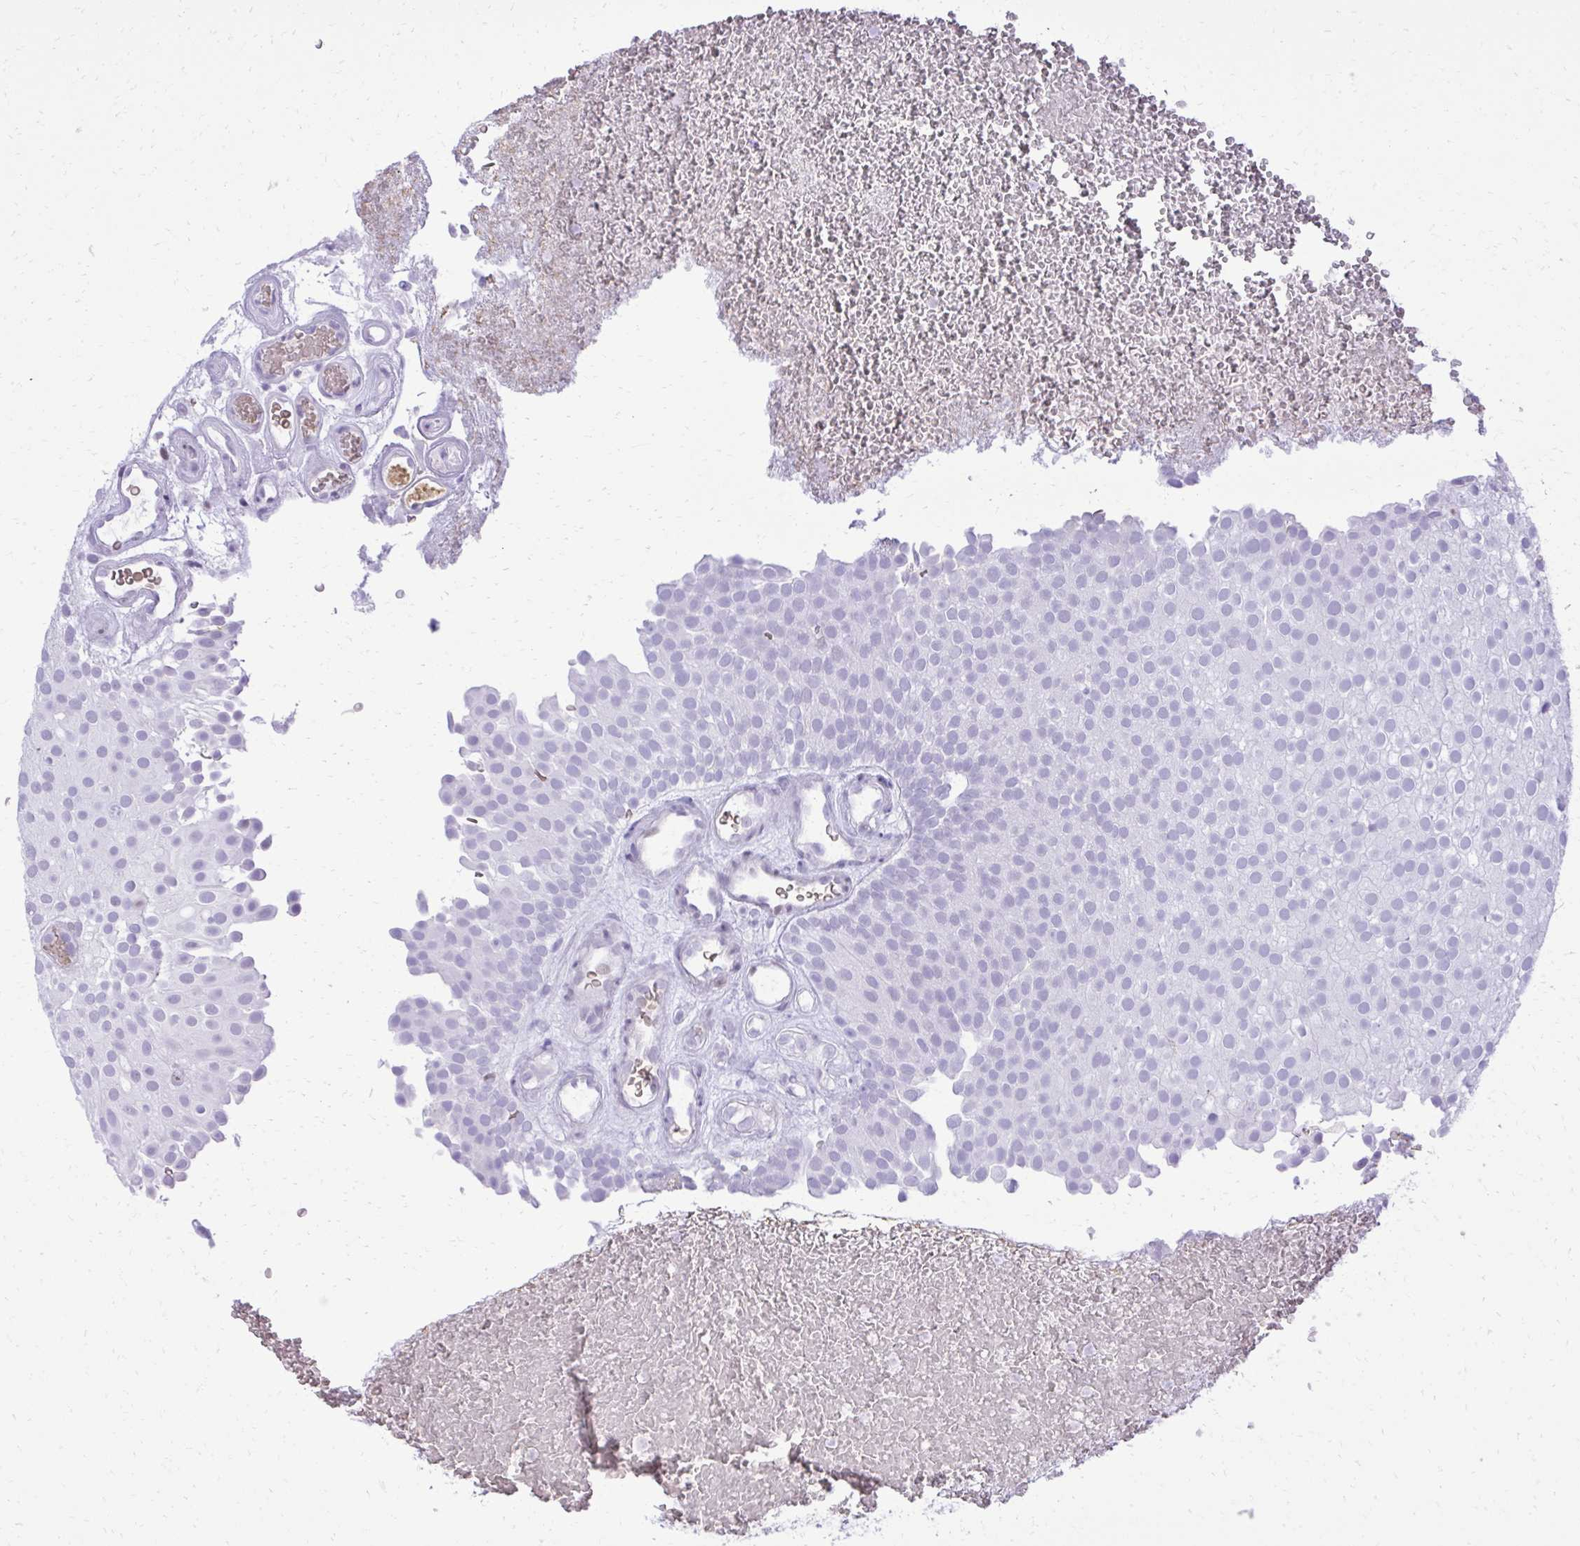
{"staining": {"intensity": "negative", "quantity": "none", "location": "none"}, "tissue": "urothelial cancer", "cell_type": "Tumor cells", "image_type": "cancer", "snomed": [{"axis": "morphology", "description": "Urothelial carcinoma, Low grade"}, {"axis": "topography", "description": "Urinary bladder"}], "caption": "IHC of urothelial cancer demonstrates no expression in tumor cells. (DAB (3,3'-diaminobenzidine) IHC, high magnification).", "gene": "PITPNM3", "patient": {"sex": "male", "age": 78}}